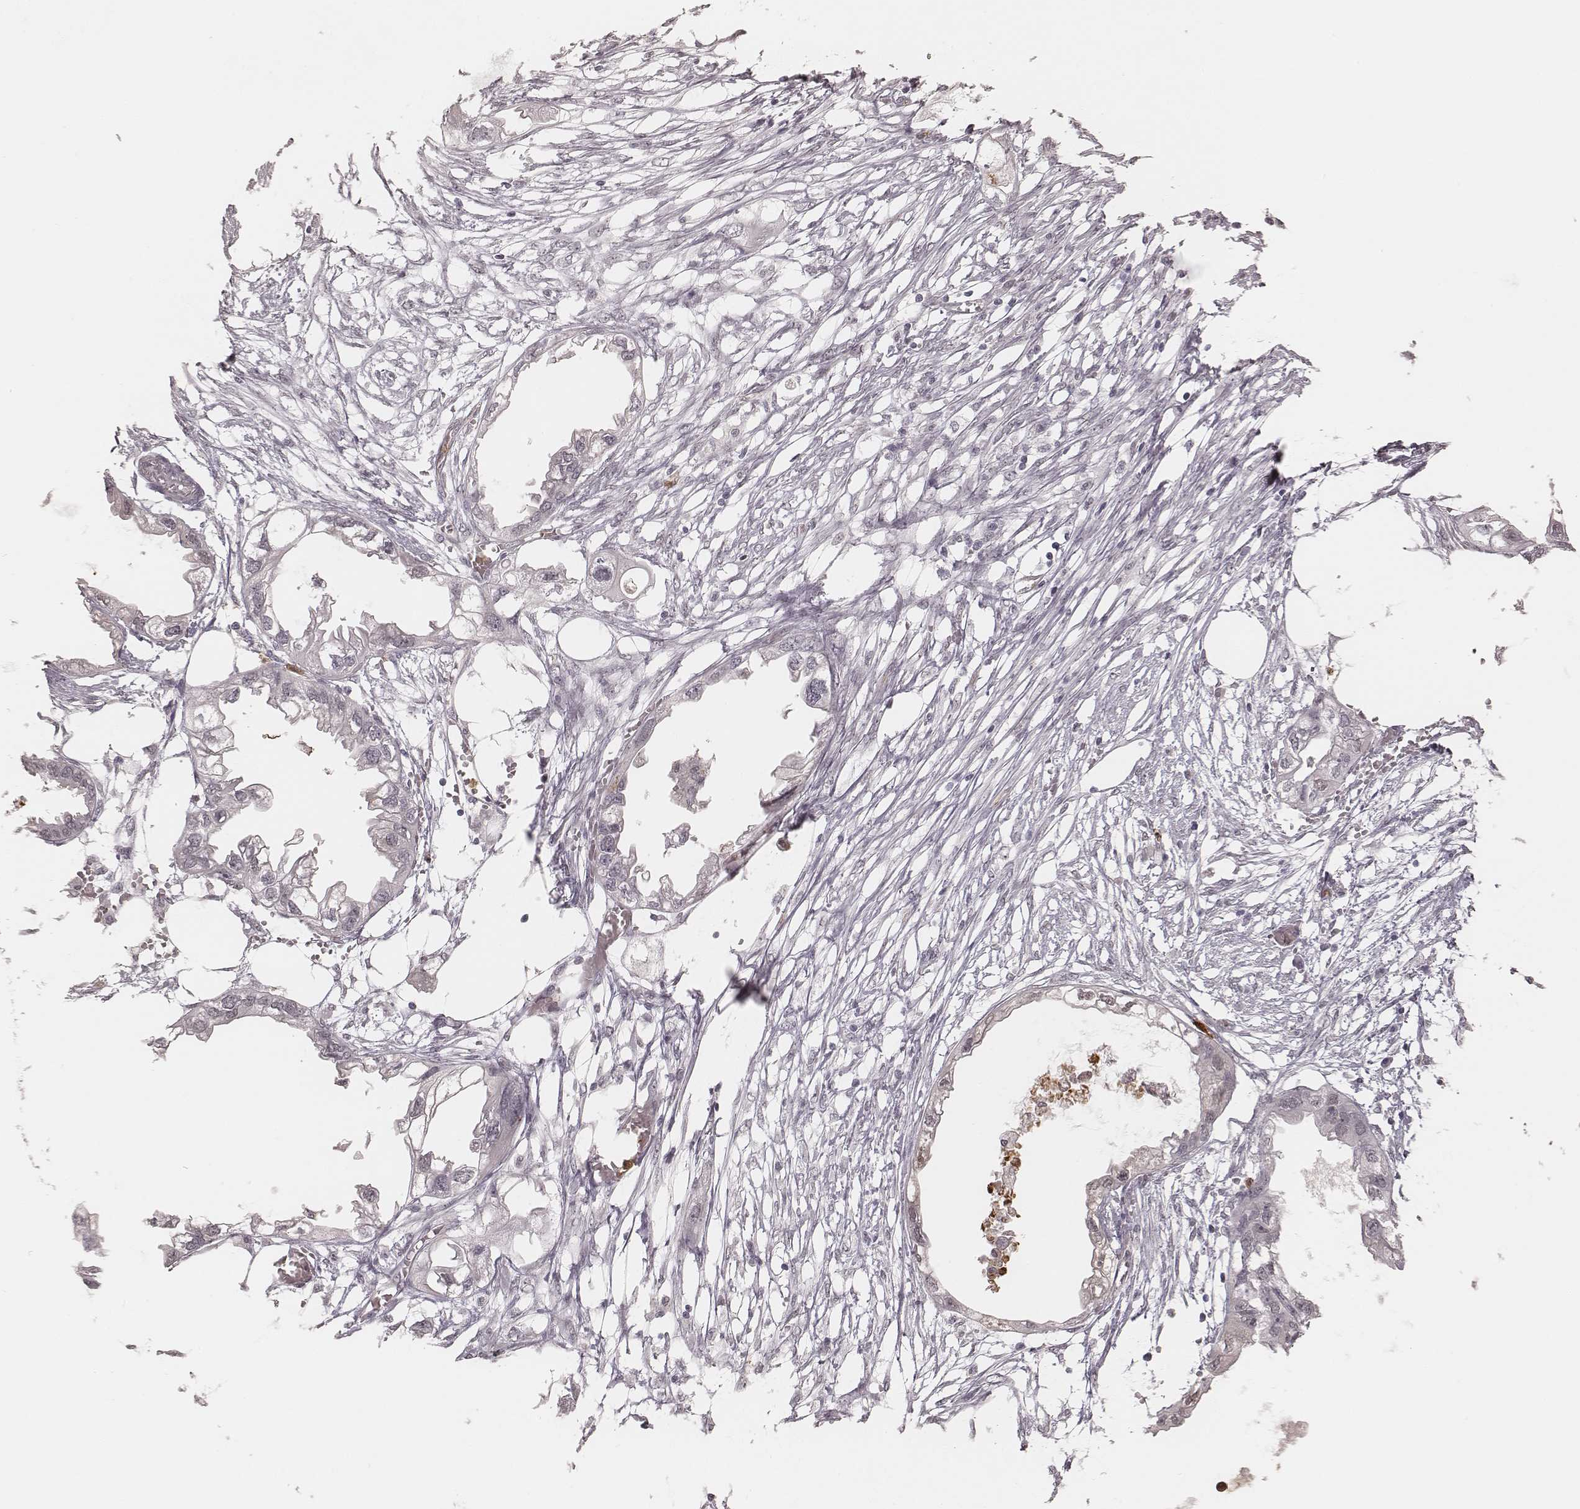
{"staining": {"intensity": "negative", "quantity": "none", "location": "none"}, "tissue": "endometrial cancer", "cell_type": "Tumor cells", "image_type": "cancer", "snomed": [{"axis": "morphology", "description": "Adenocarcinoma, NOS"}, {"axis": "morphology", "description": "Adenocarcinoma, metastatic, NOS"}, {"axis": "topography", "description": "Adipose tissue"}, {"axis": "topography", "description": "Endometrium"}], "caption": "The IHC histopathology image has no significant staining in tumor cells of endometrial metastatic adenocarcinoma tissue.", "gene": "KITLG", "patient": {"sex": "female", "age": 67}}